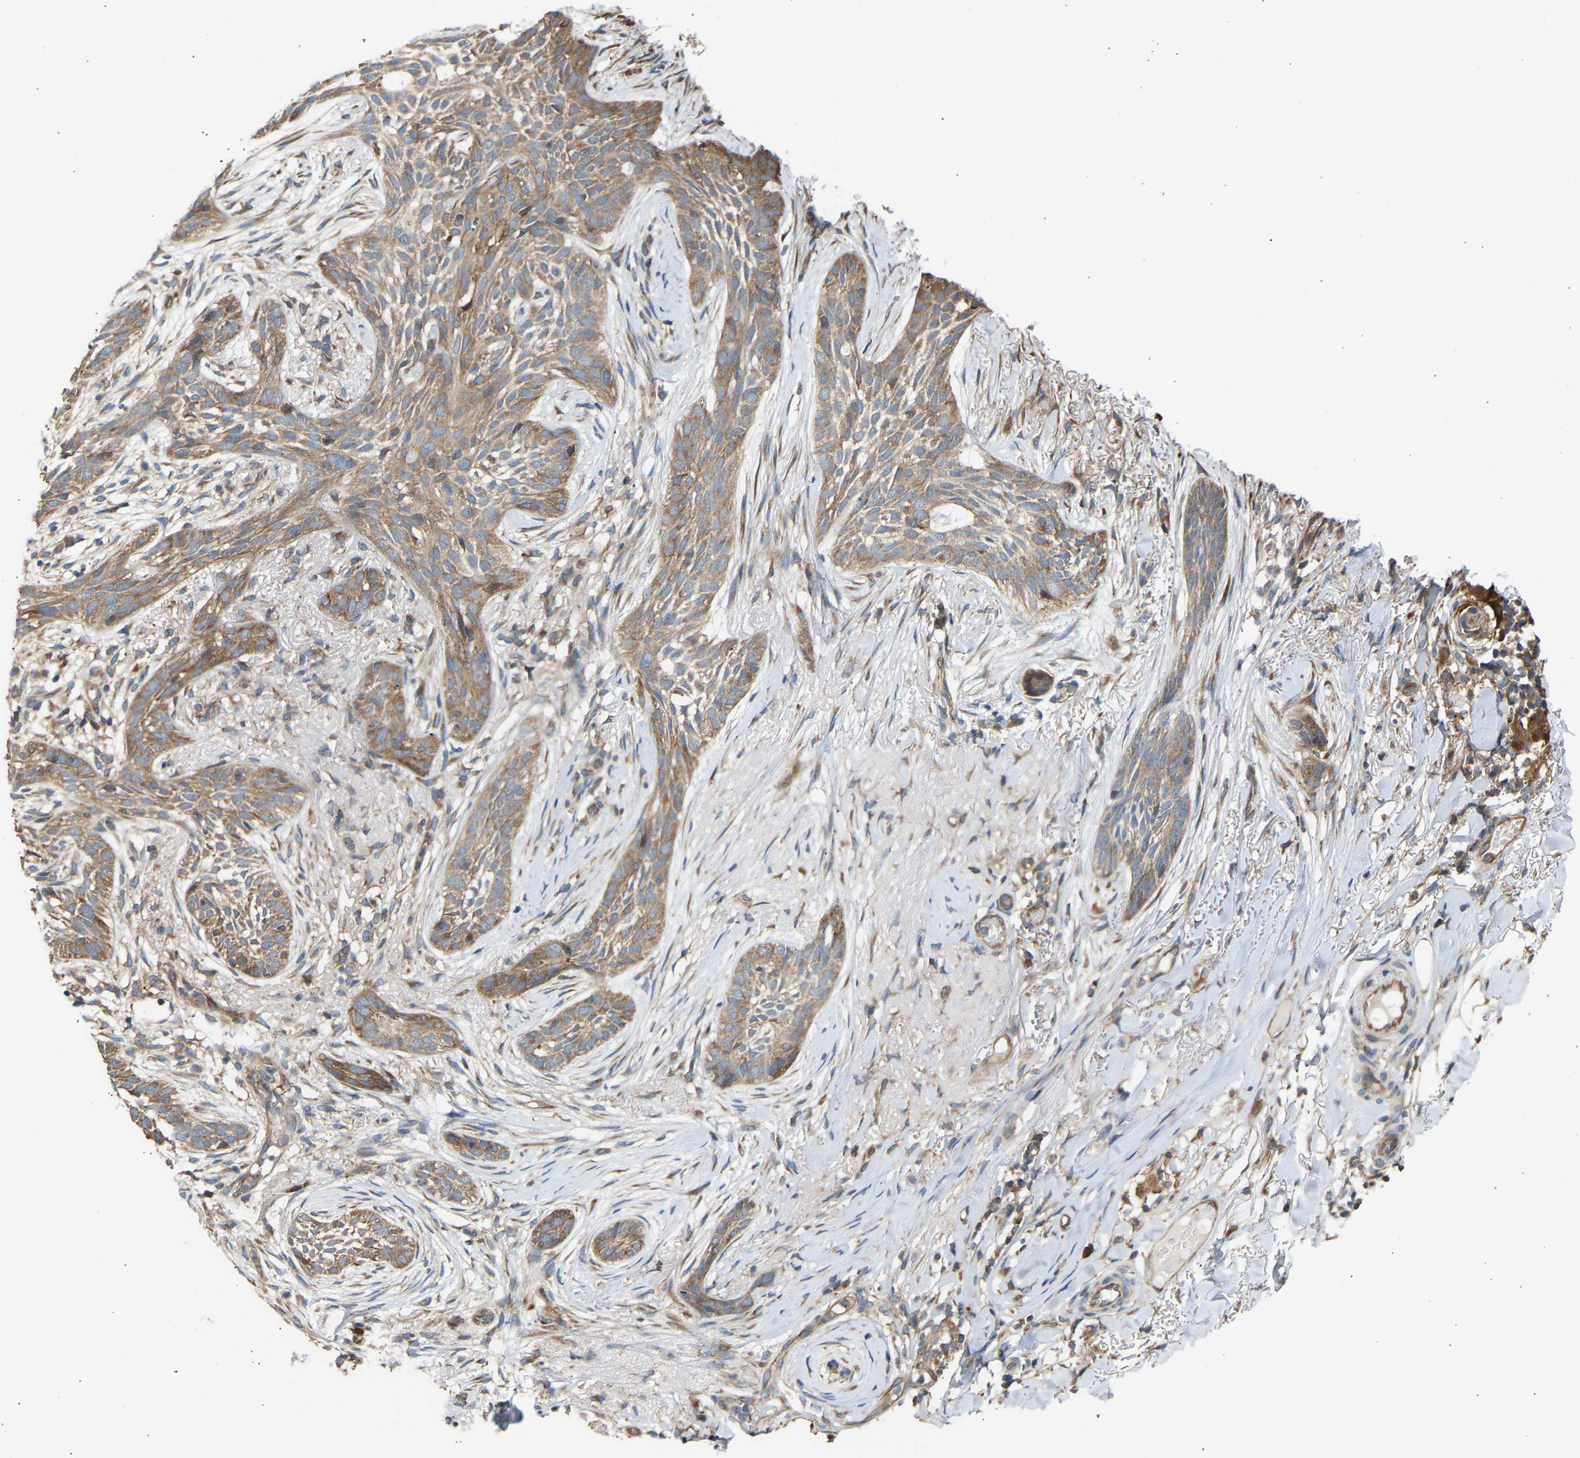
{"staining": {"intensity": "moderate", "quantity": ">75%", "location": "cytoplasmic/membranous"}, "tissue": "skin cancer", "cell_type": "Tumor cells", "image_type": "cancer", "snomed": [{"axis": "morphology", "description": "Basal cell carcinoma"}, {"axis": "topography", "description": "Skin"}], "caption": "Immunohistochemical staining of human skin cancer shows medium levels of moderate cytoplasmic/membranous expression in approximately >75% of tumor cells.", "gene": "GCN1", "patient": {"sex": "female", "age": 88}}